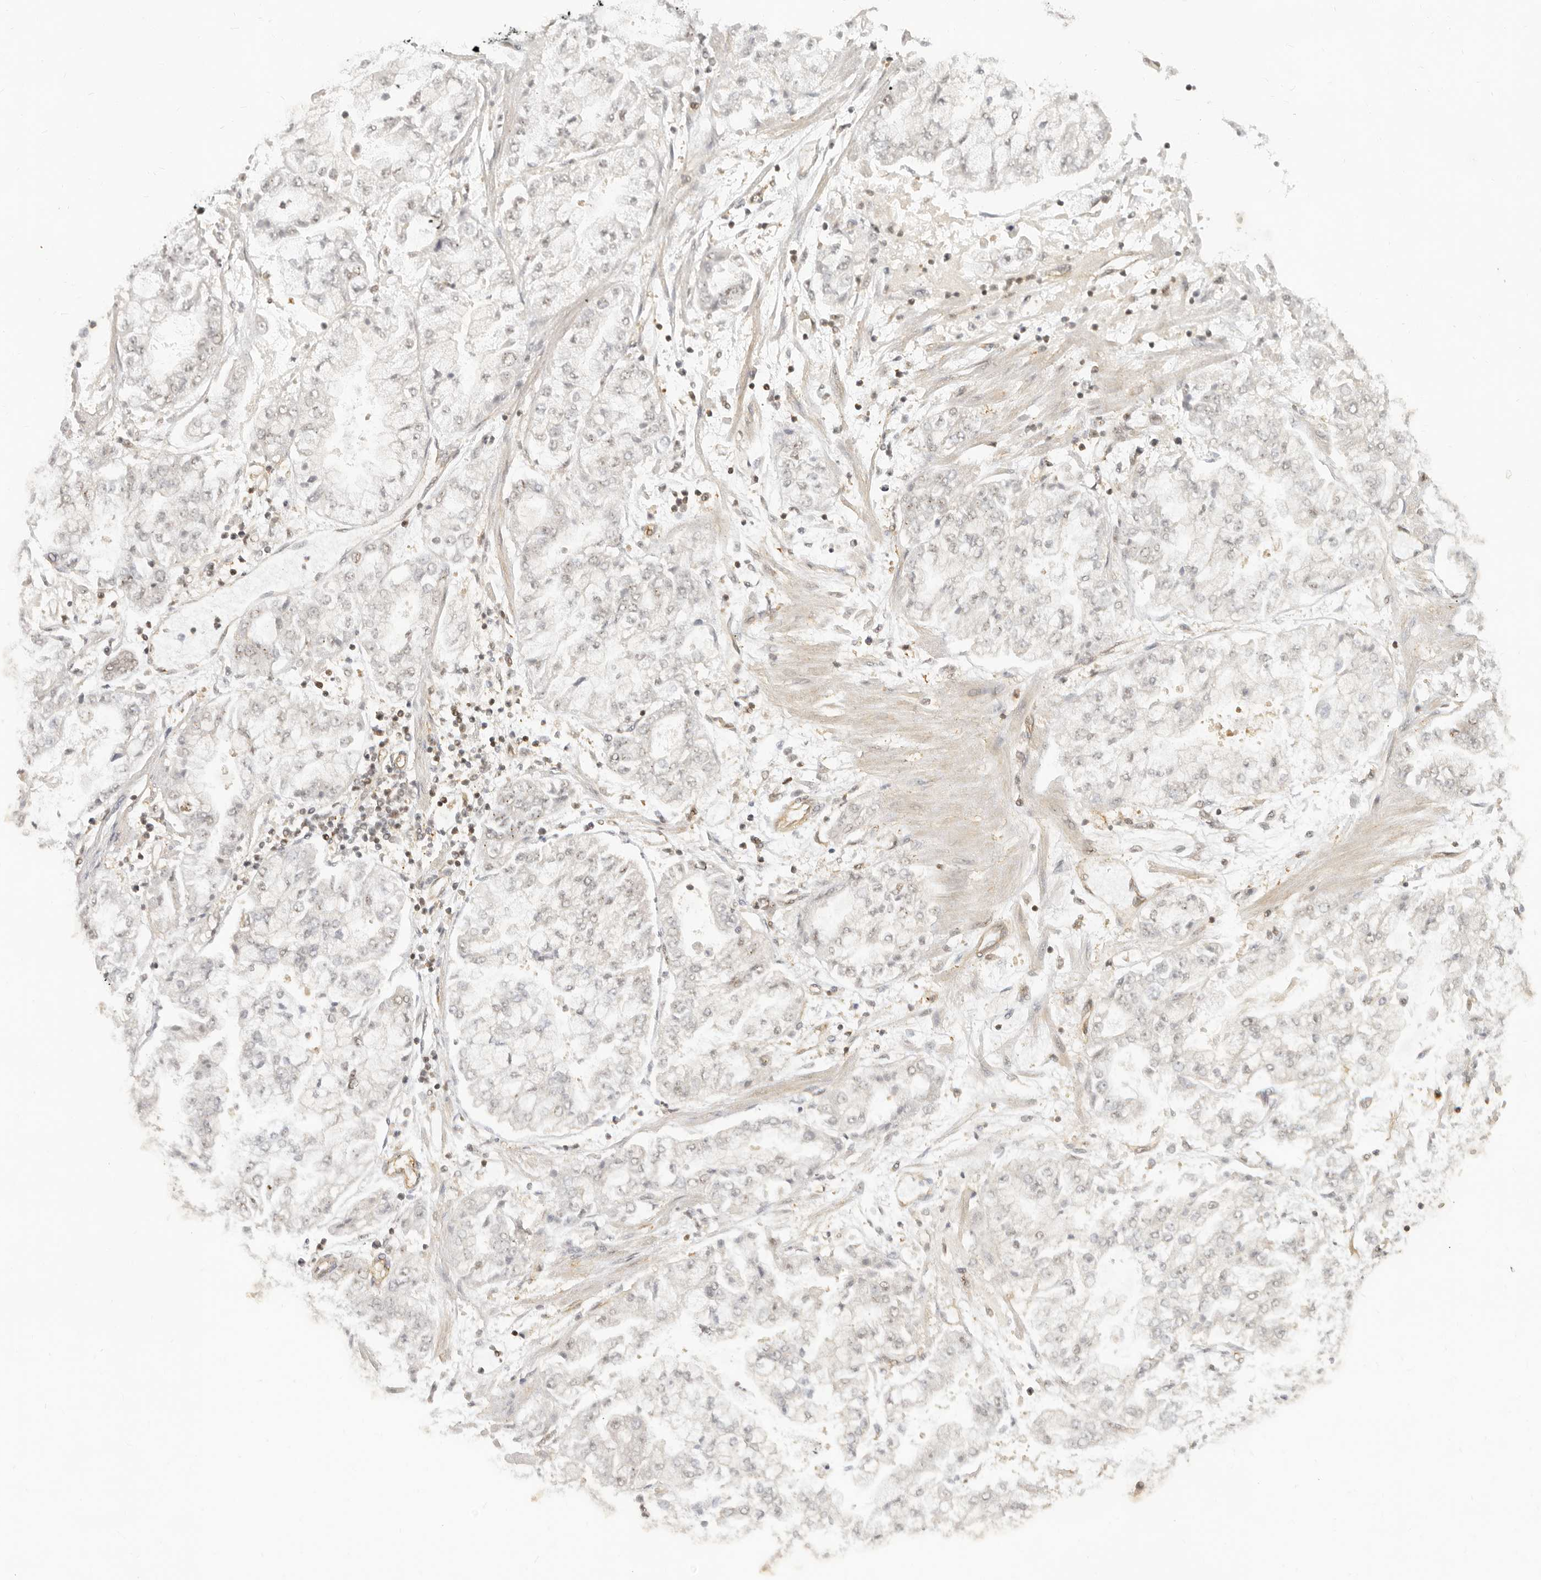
{"staining": {"intensity": "negative", "quantity": "none", "location": "none"}, "tissue": "stomach cancer", "cell_type": "Tumor cells", "image_type": "cancer", "snomed": [{"axis": "morphology", "description": "Adenocarcinoma, NOS"}, {"axis": "topography", "description": "Stomach"}], "caption": "DAB (3,3'-diaminobenzidine) immunohistochemical staining of stomach cancer (adenocarcinoma) reveals no significant expression in tumor cells.", "gene": "BAP1", "patient": {"sex": "male", "age": 76}}